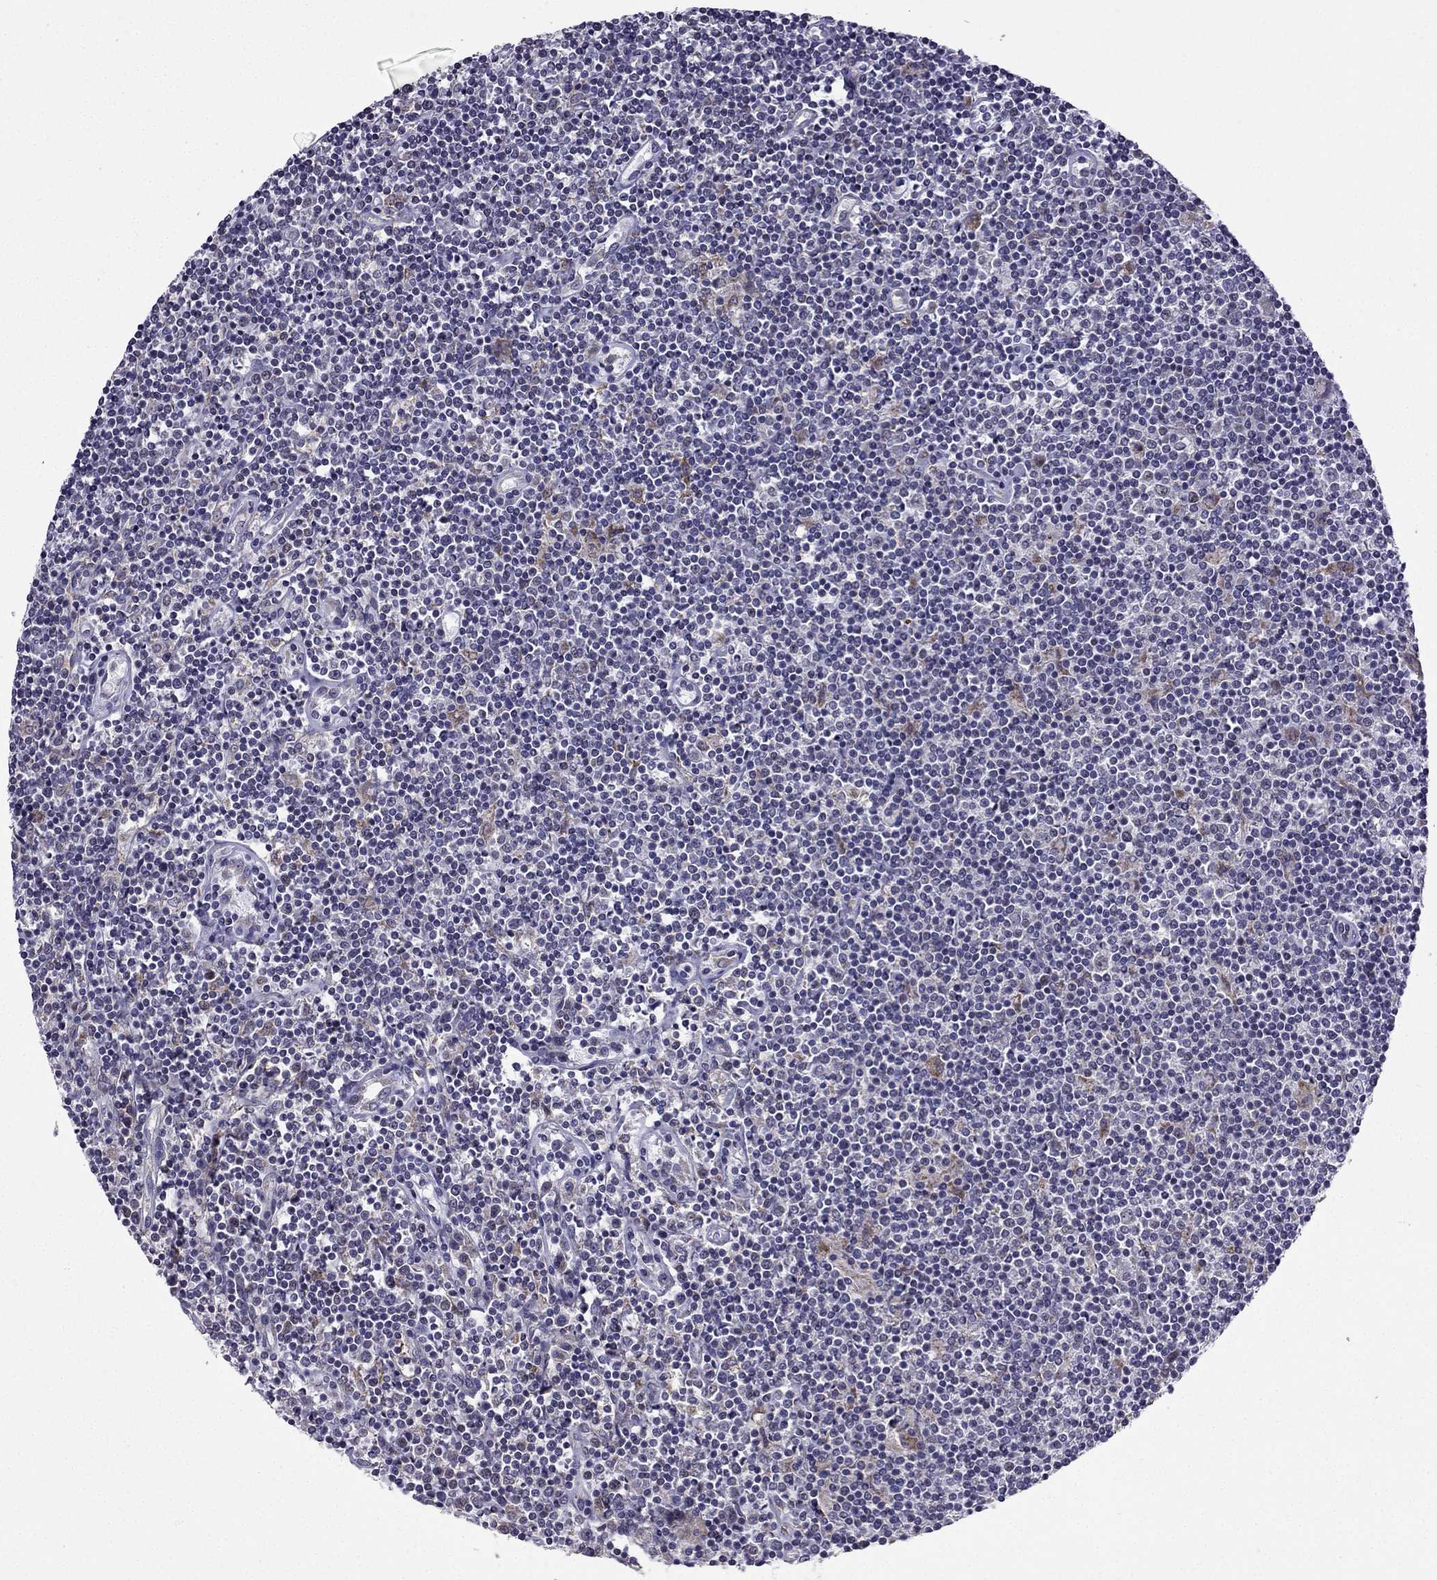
{"staining": {"intensity": "negative", "quantity": "none", "location": "none"}, "tissue": "lymphoma", "cell_type": "Tumor cells", "image_type": "cancer", "snomed": [{"axis": "morphology", "description": "Hodgkin's disease, NOS"}, {"axis": "topography", "description": "Lymph node"}], "caption": "IHC image of human lymphoma stained for a protein (brown), which displays no staining in tumor cells. Brightfield microscopy of IHC stained with DAB (brown) and hematoxylin (blue), captured at high magnification.", "gene": "SLC6A2", "patient": {"sex": "male", "age": 40}}